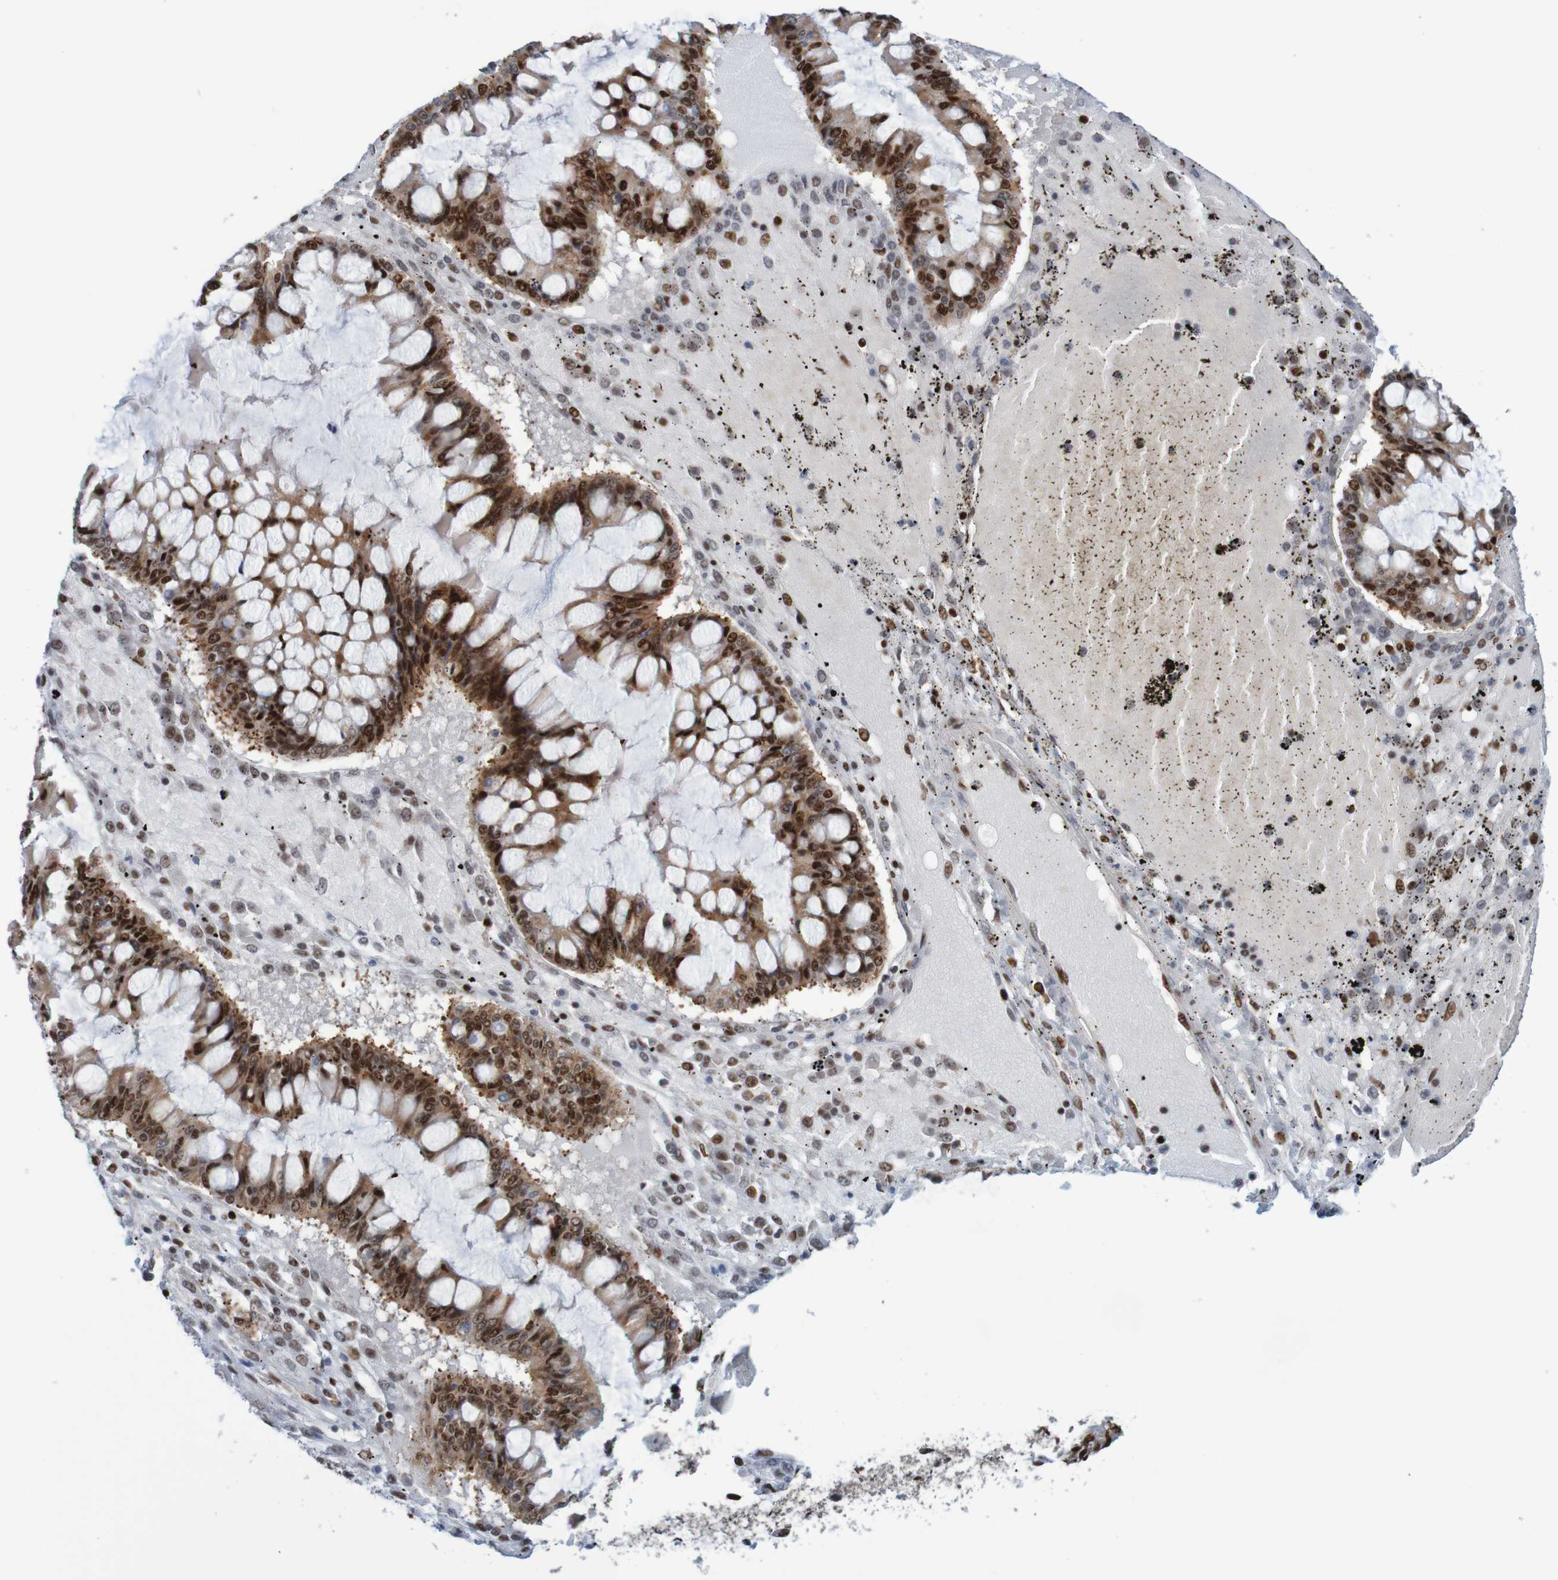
{"staining": {"intensity": "strong", "quantity": ">75%", "location": "nuclear"}, "tissue": "ovarian cancer", "cell_type": "Tumor cells", "image_type": "cancer", "snomed": [{"axis": "morphology", "description": "Cystadenocarcinoma, mucinous, NOS"}, {"axis": "topography", "description": "Ovary"}], "caption": "Ovarian cancer was stained to show a protein in brown. There is high levels of strong nuclear expression in approximately >75% of tumor cells.", "gene": "THRAP3", "patient": {"sex": "female", "age": 73}}